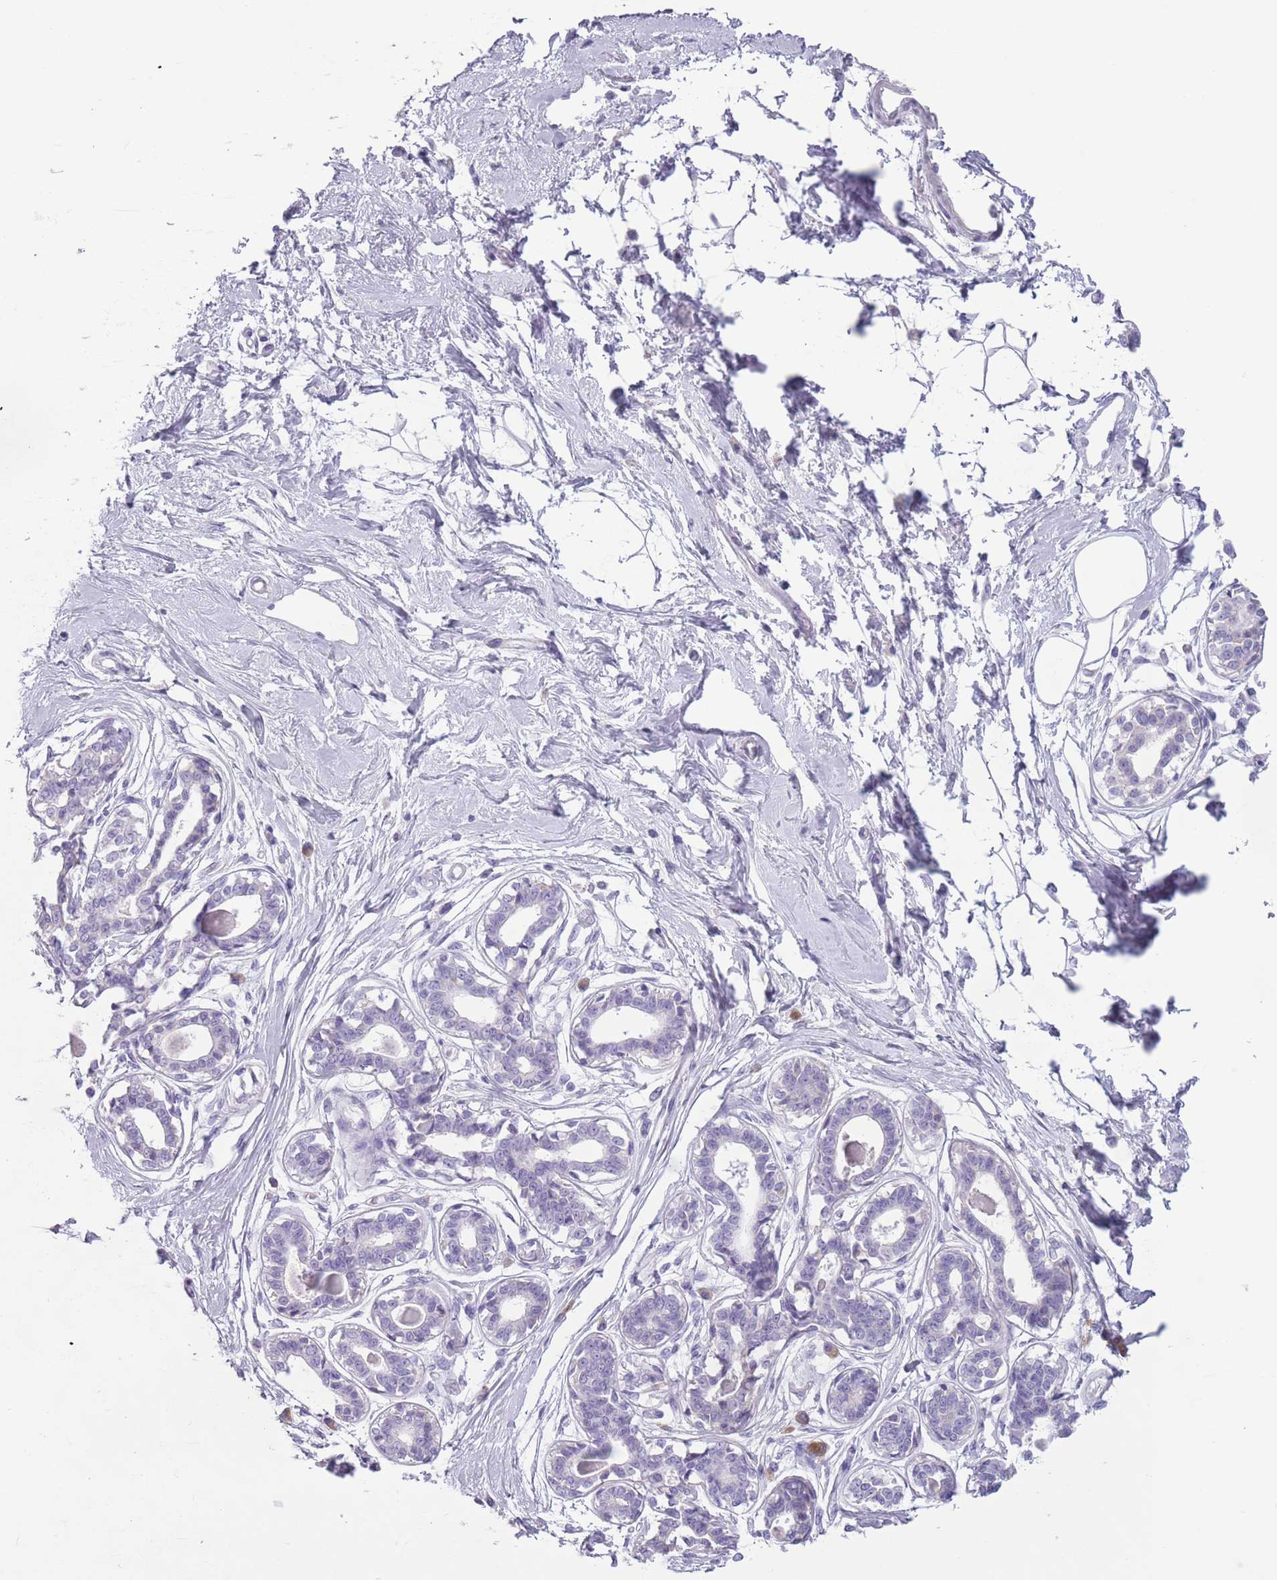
{"staining": {"intensity": "negative", "quantity": "none", "location": "none"}, "tissue": "breast", "cell_type": "Adipocytes", "image_type": "normal", "snomed": [{"axis": "morphology", "description": "Normal tissue, NOS"}, {"axis": "topography", "description": "Breast"}], "caption": "The image displays no staining of adipocytes in normal breast.", "gene": "HYOU1", "patient": {"sex": "female", "age": 45}}